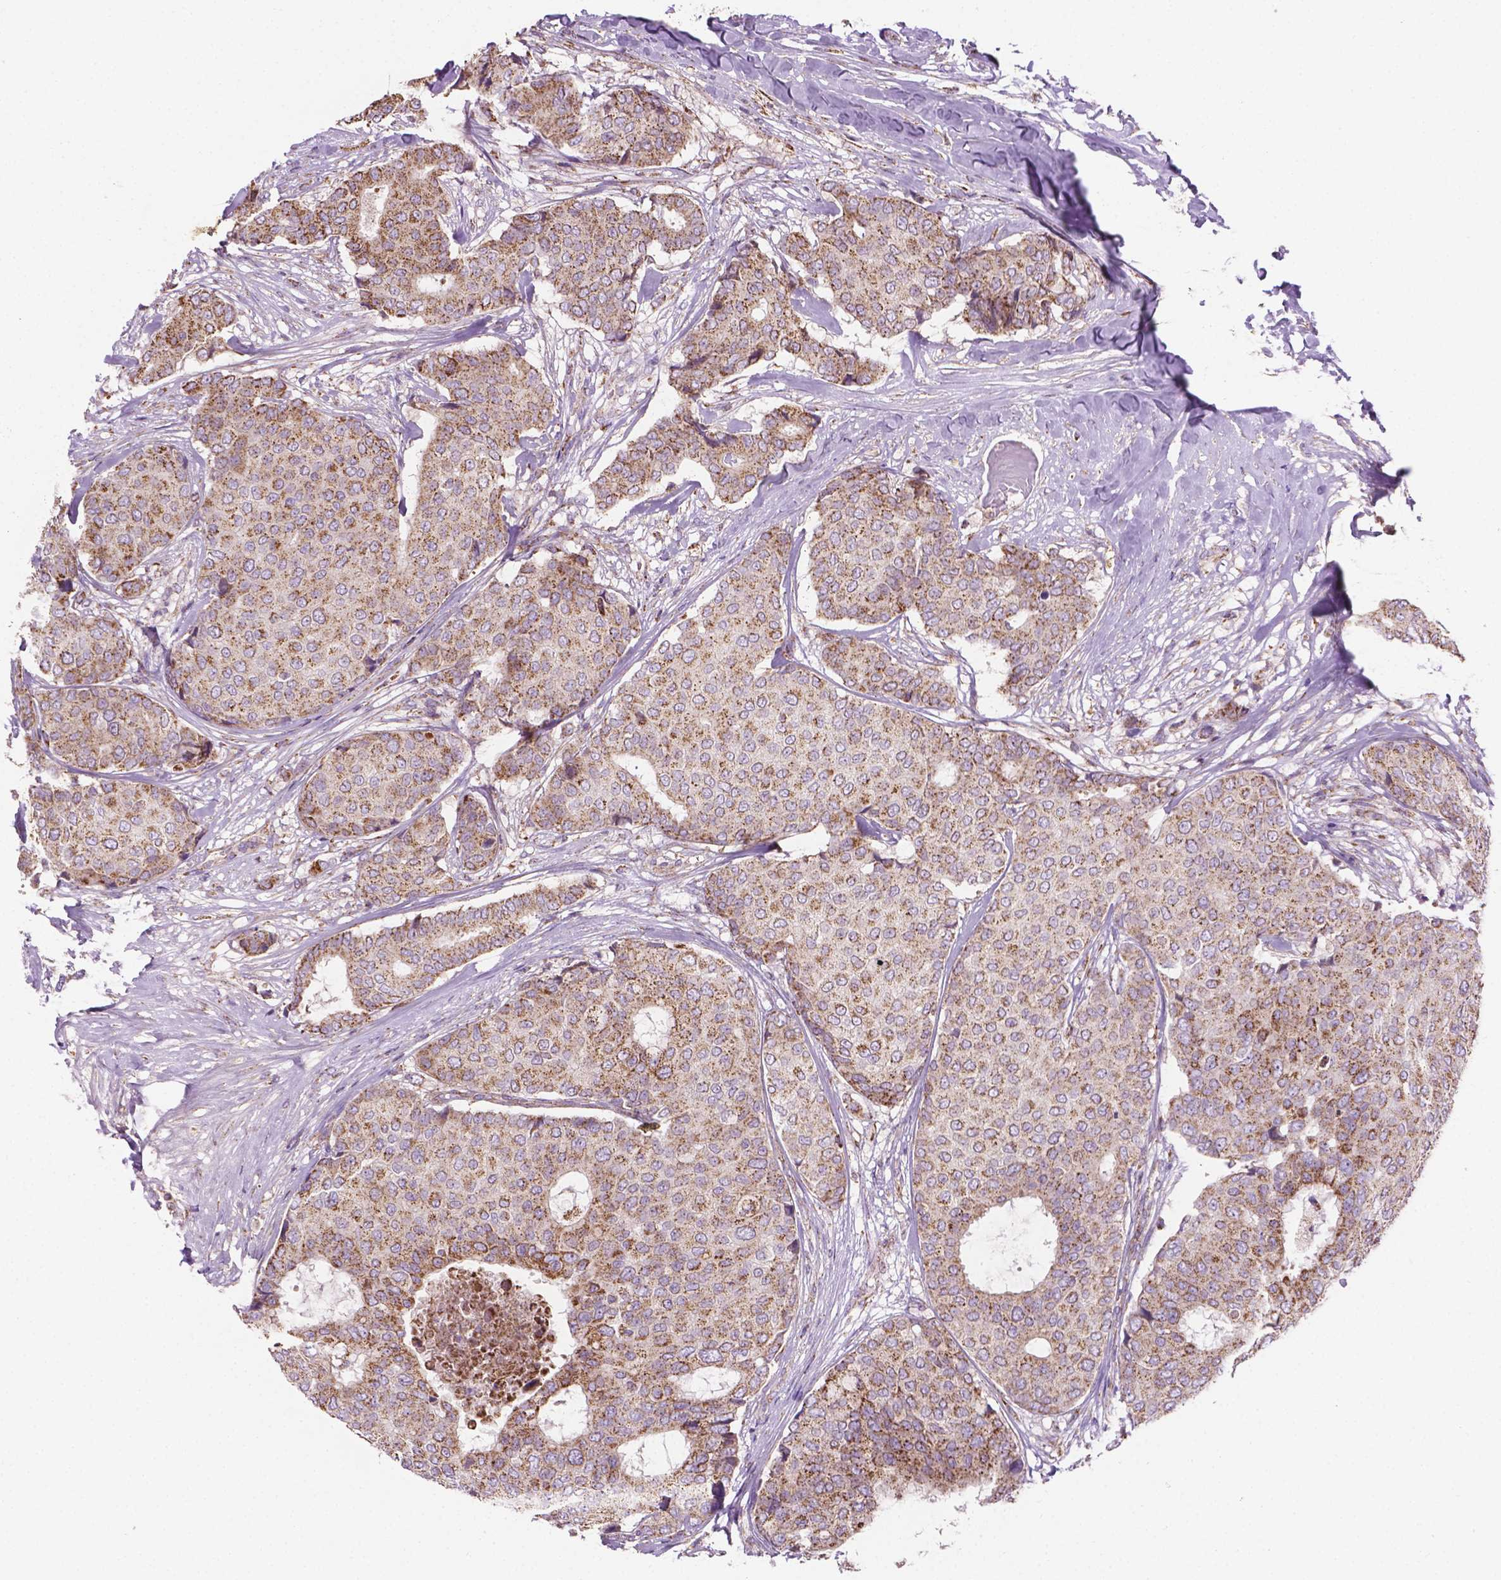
{"staining": {"intensity": "moderate", "quantity": ">75%", "location": "cytoplasmic/membranous"}, "tissue": "breast cancer", "cell_type": "Tumor cells", "image_type": "cancer", "snomed": [{"axis": "morphology", "description": "Duct carcinoma"}, {"axis": "topography", "description": "Breast"}], "caption": "This photomicrograph reveals IHC staining of human breast cancer, with medium moderate cytoplasmic/membranous expression in about >75% of tumor cells.", "gene": "PIBF1", "patient": {"sex": "female", "age": 75}}